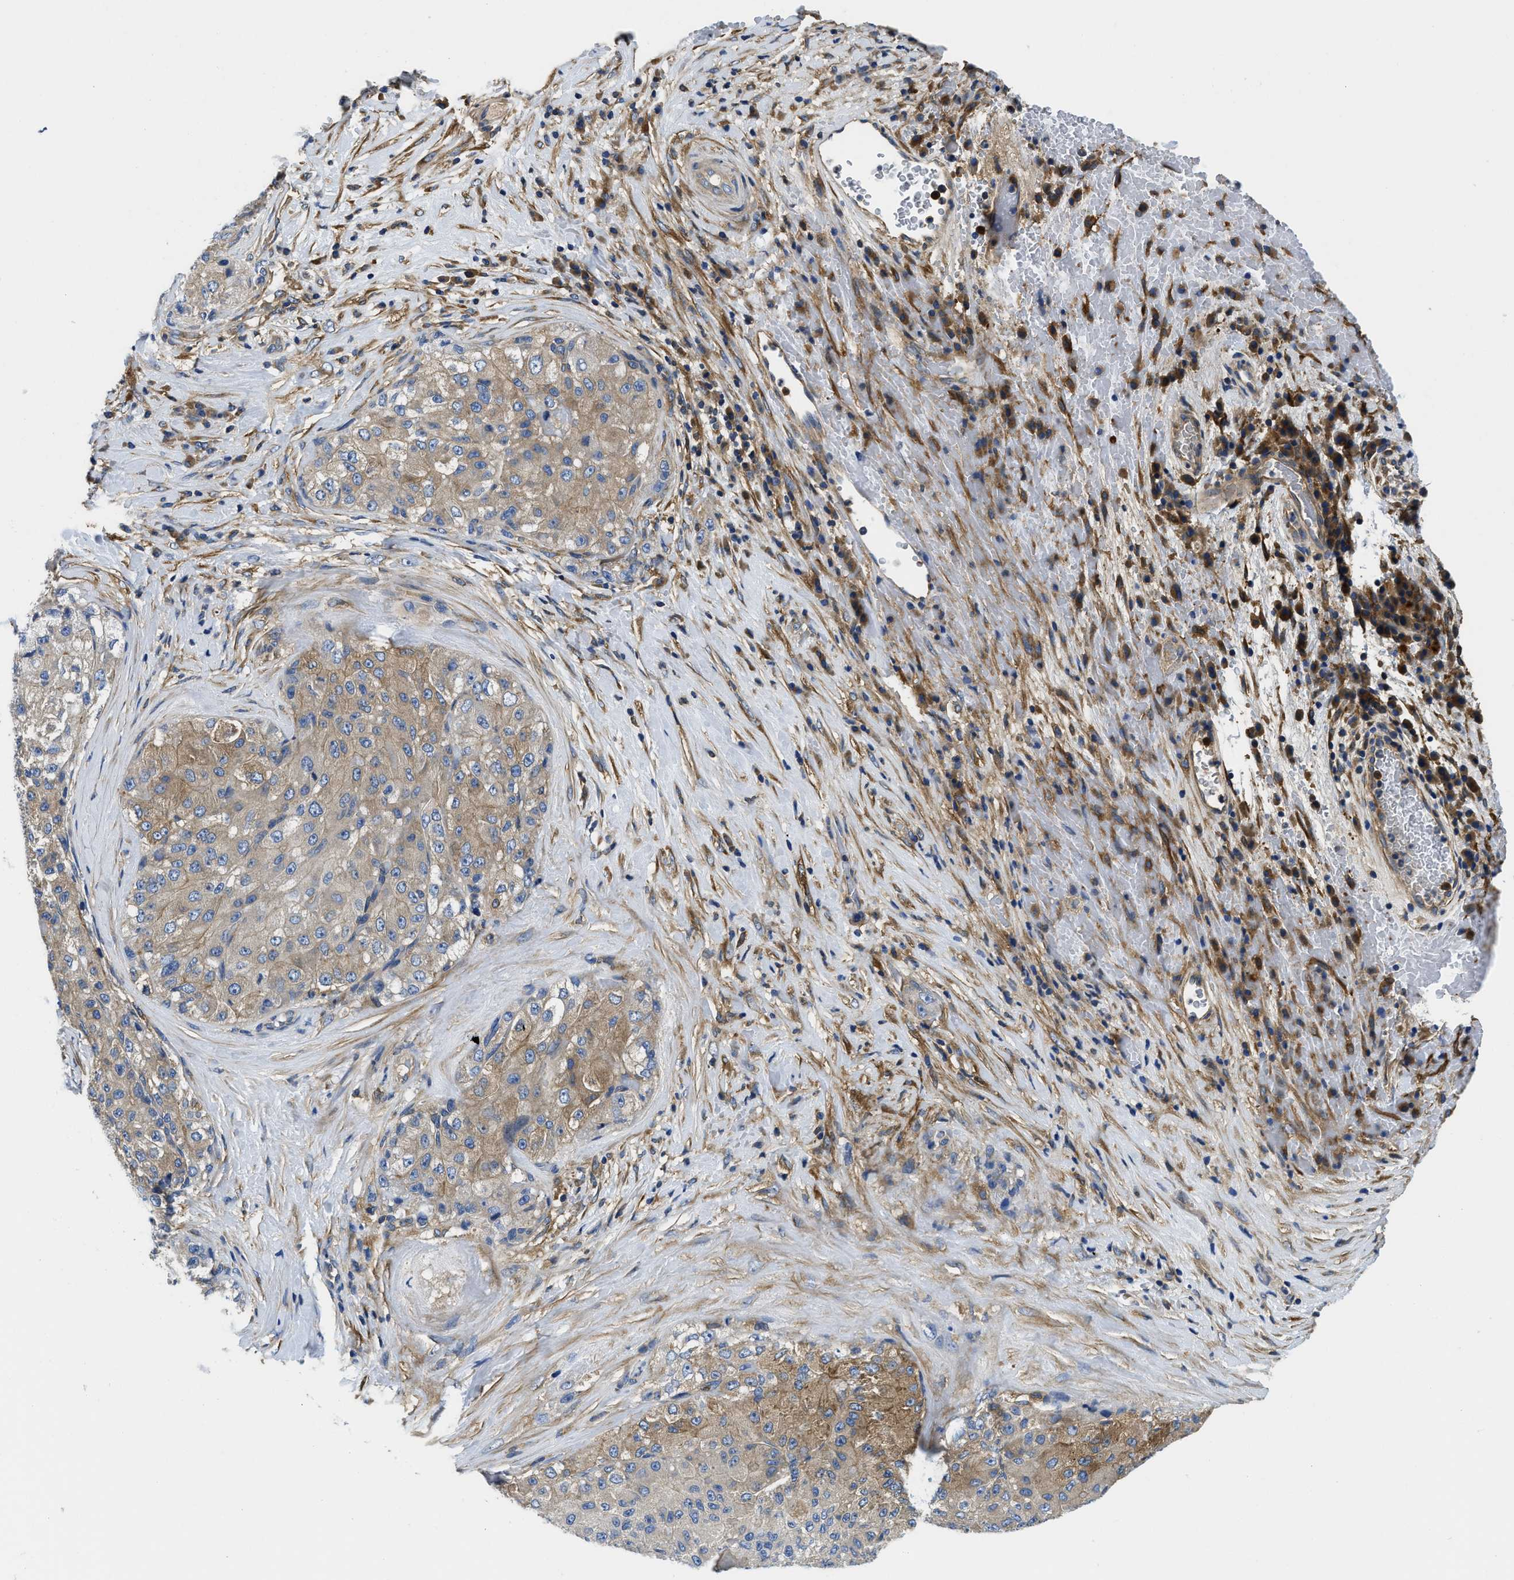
{"staining": {"intensity": "weak", "quantity": "25%-75%", "location": "cytoplasmic/membranous"}, "tissue": "liver cancer", "cell_type": "Tumor cells", "image_type": "cancer", "snomed": [{"axis": "morphology", "description": "Carcinoma, Hepatocellular, NOS"}, {"axis": "topography", "description": "Liver"}], "caption": "This photomicrograph reveals immunohistochemistry staining of liver cancer, with low weak cytoplasmic/membranous expression in approximately 25%-75% of tumor cells.", "gene": "STAT2", "patient": {"sex": "male", "age": 80}}